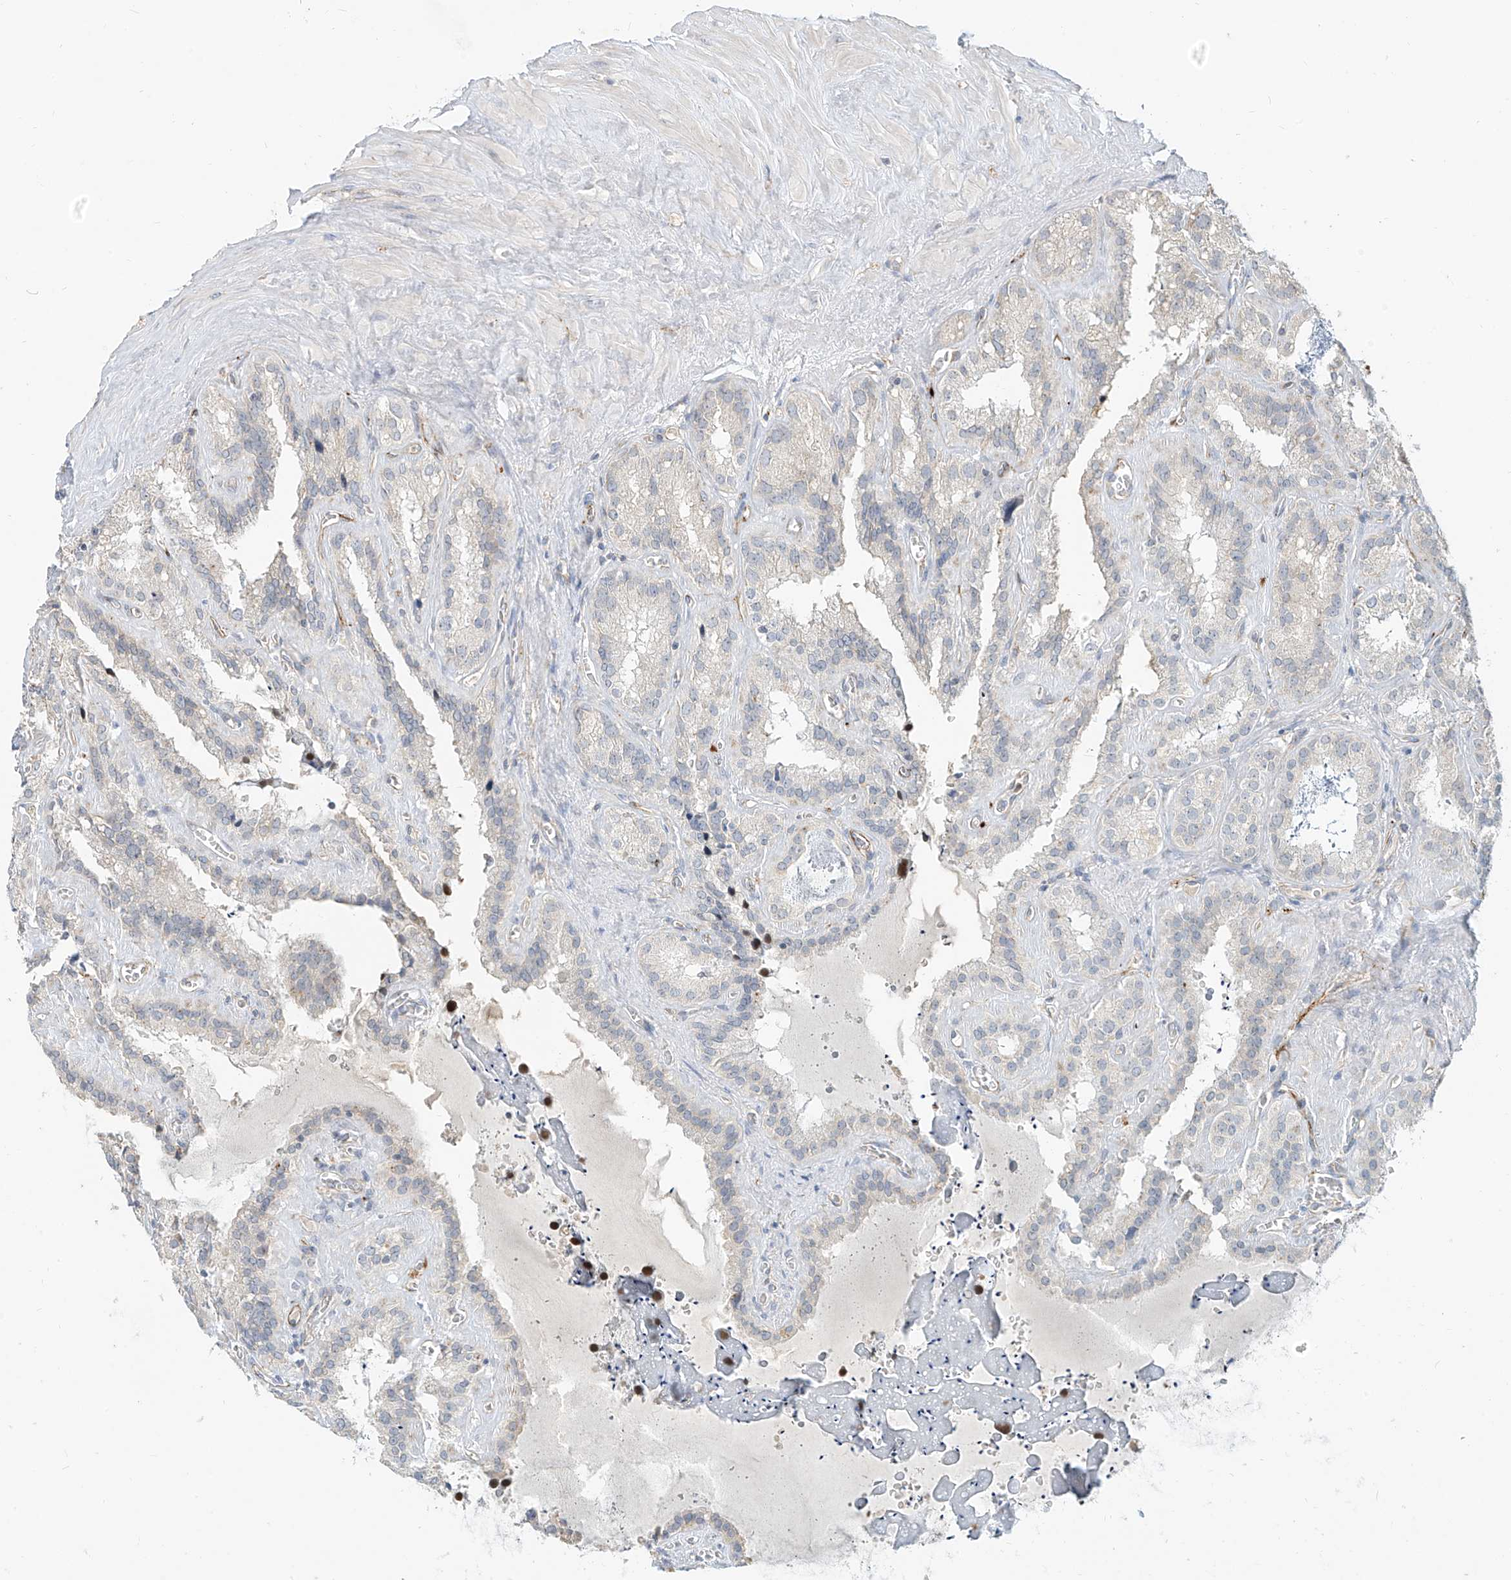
{"staining": {"intensity": "negative", "quantity": "none", "location": "none"}, "tissue": "seminal vesicle", "cell_type": "Glandular cells", "image_type": "normal", "snomed": [{"axis": "morphology", "description": "Normal tissue, NOS"}, {"axis": "topography", "description": "Prostate"}, {"axis": "topography", "description": "Seminal veicle"}], "caption": "DAB immunohistochemical staining of benign human seminal vesicle exhibits no significant positivity in glandular cells. (IHC, brightfield microscopy, high magnification).", "gene": "C2orf42", "patient": {"sex": "male", "age": 59}}